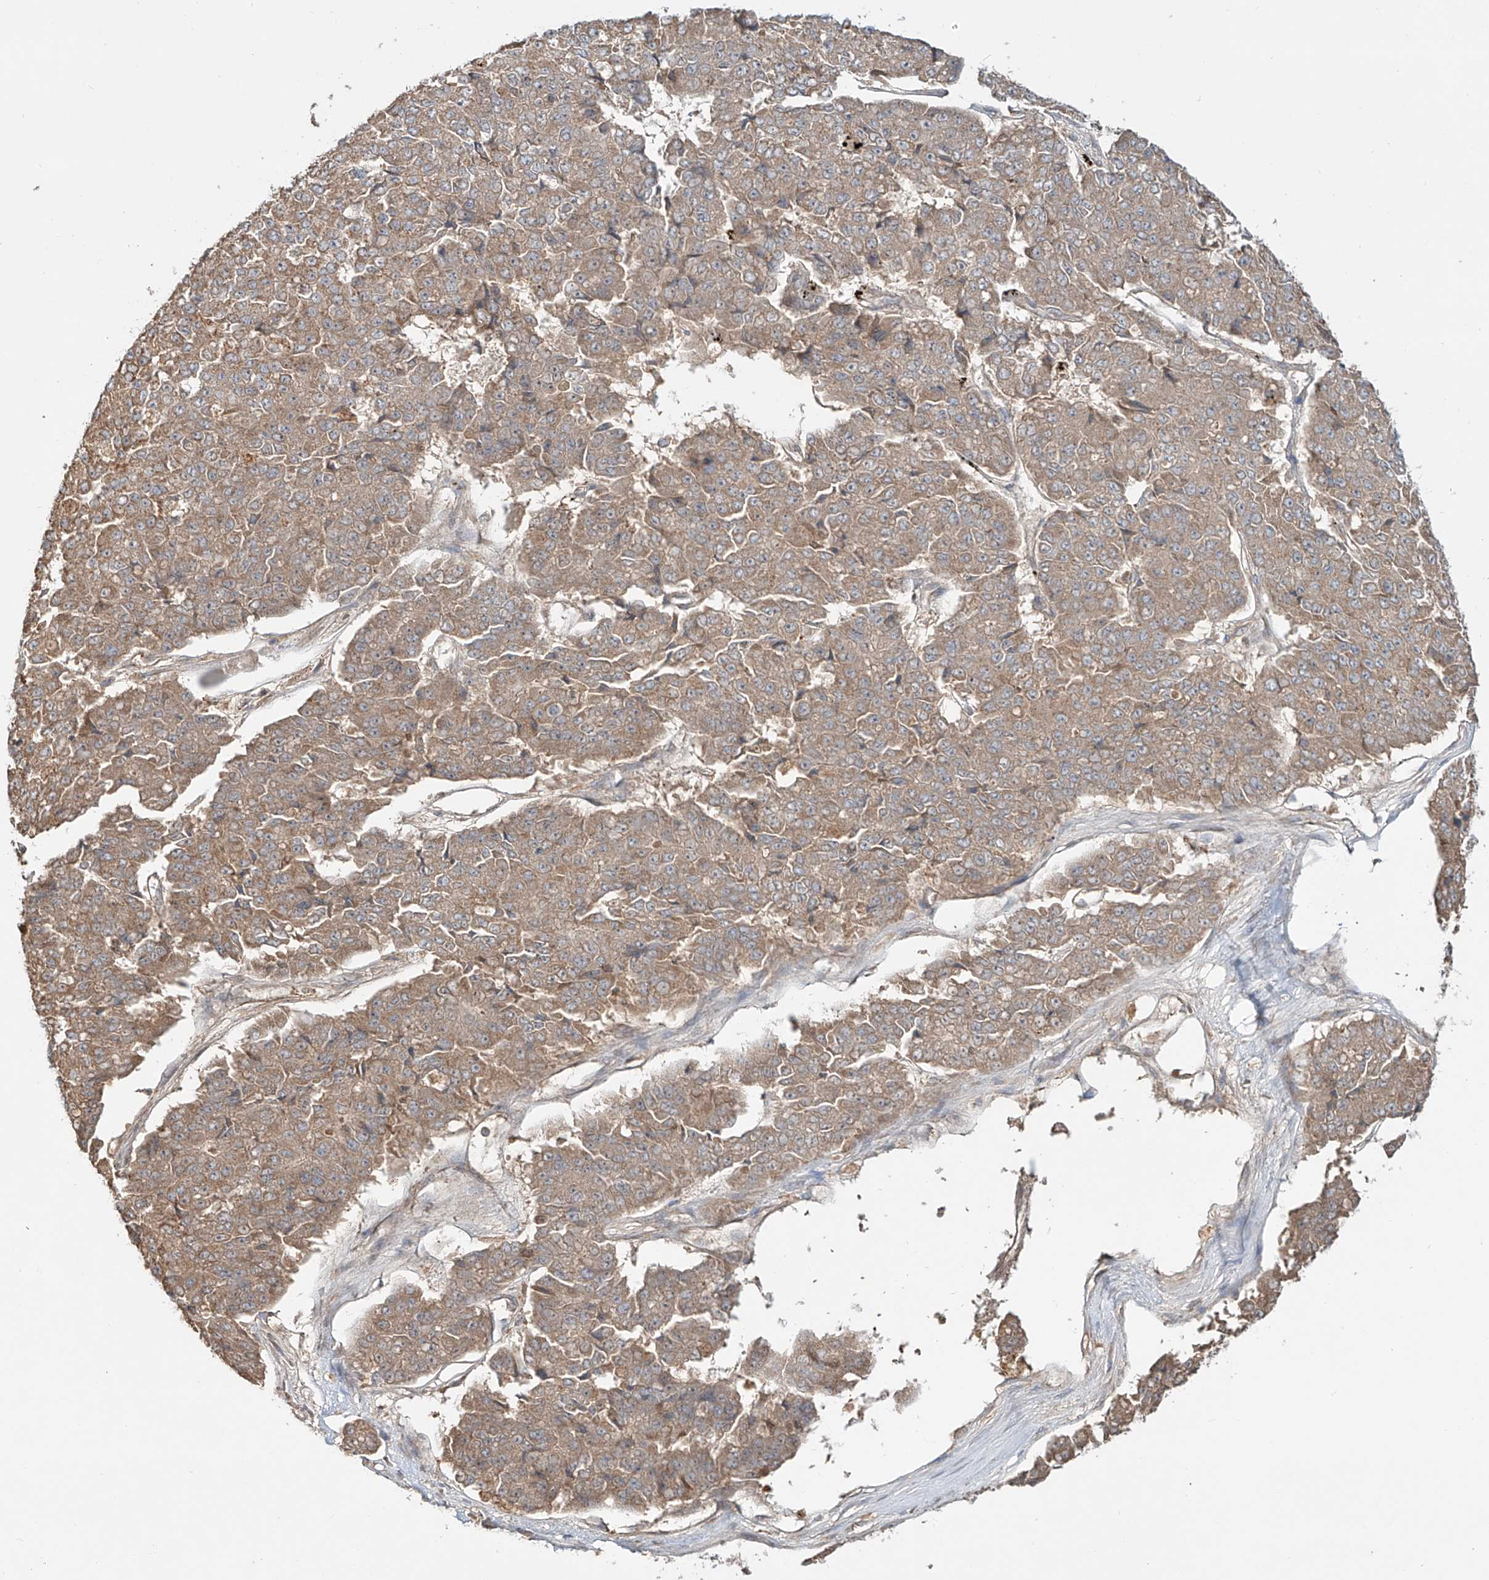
{"staining": {"intensity": "moderate", "quantity": ">75%", "location": "cytoplasmic/membranous"}, "tissue": "pancreatic cancer", "cell_type": "Tumor cells", "image_type": "cancer", "snomed": [{"axis": "morphology", "description": "Adenocarcinoma, NOS"}, {"axis": "topography", "description": "Pancreas"}], "caption": "Human pancreatic adenocarcinoma stained with a protein marker exhibits moderate staining in tumor cells.", "gene": "ERO1A", "patient": {"sex": "male", "age": 50}}